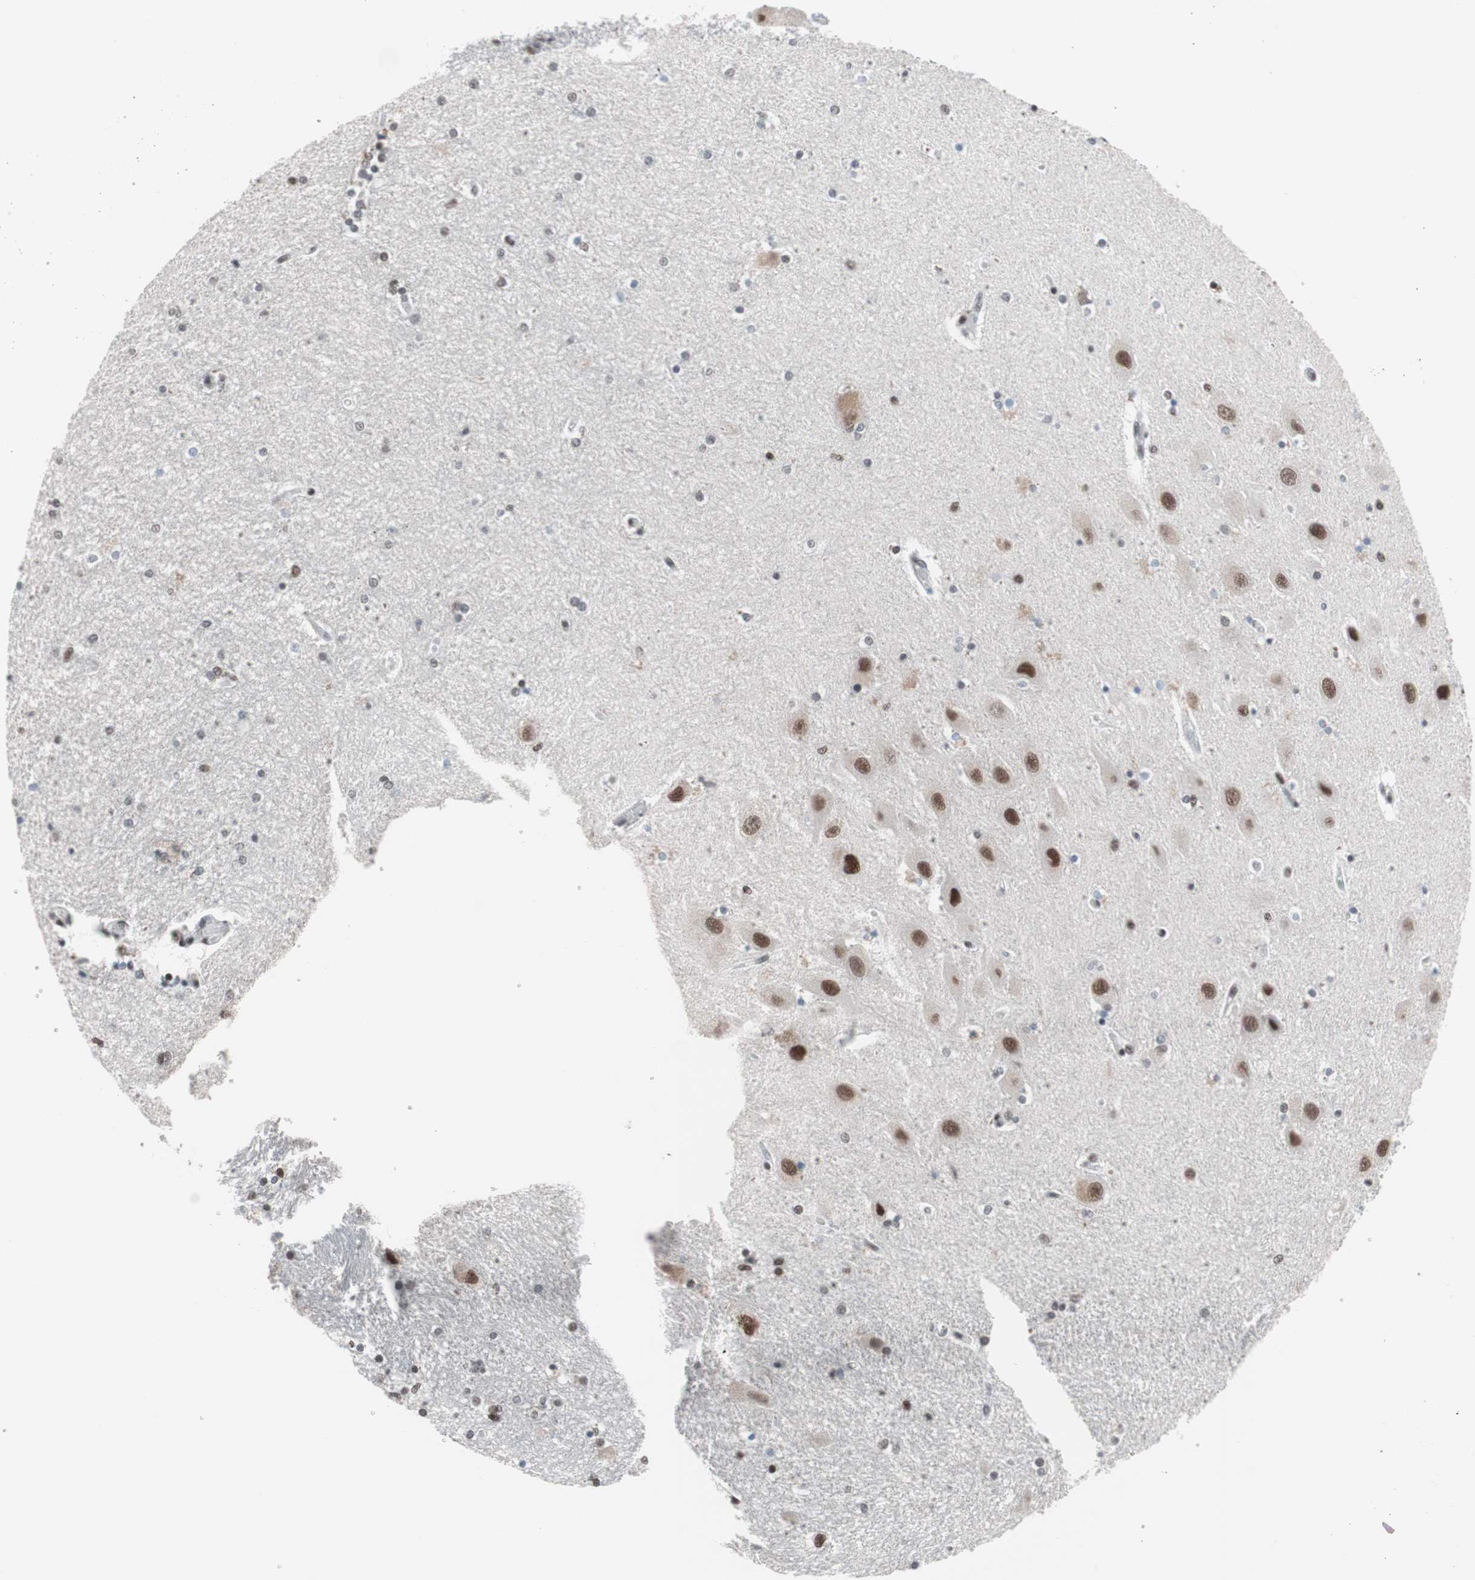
{"staining": {"intensity": "moderate", "quantity": ">75%", "location": "nuclear"}, "tissue": "hippocampus", "cell_type": "Glial cells", "image_type": "normal", "snomed": [{"axis": "morphology", "description": "Normal tissue, NOS"}, {"axis": "topography", "description": "Hippocampus"}], "caption": "Protein analysis of normal hippocampus reveals moderate nuclear staining in approximately >75% of glial cells.", "gene": "ARID1A", "patient": {"sex": "female", "age": 54}}